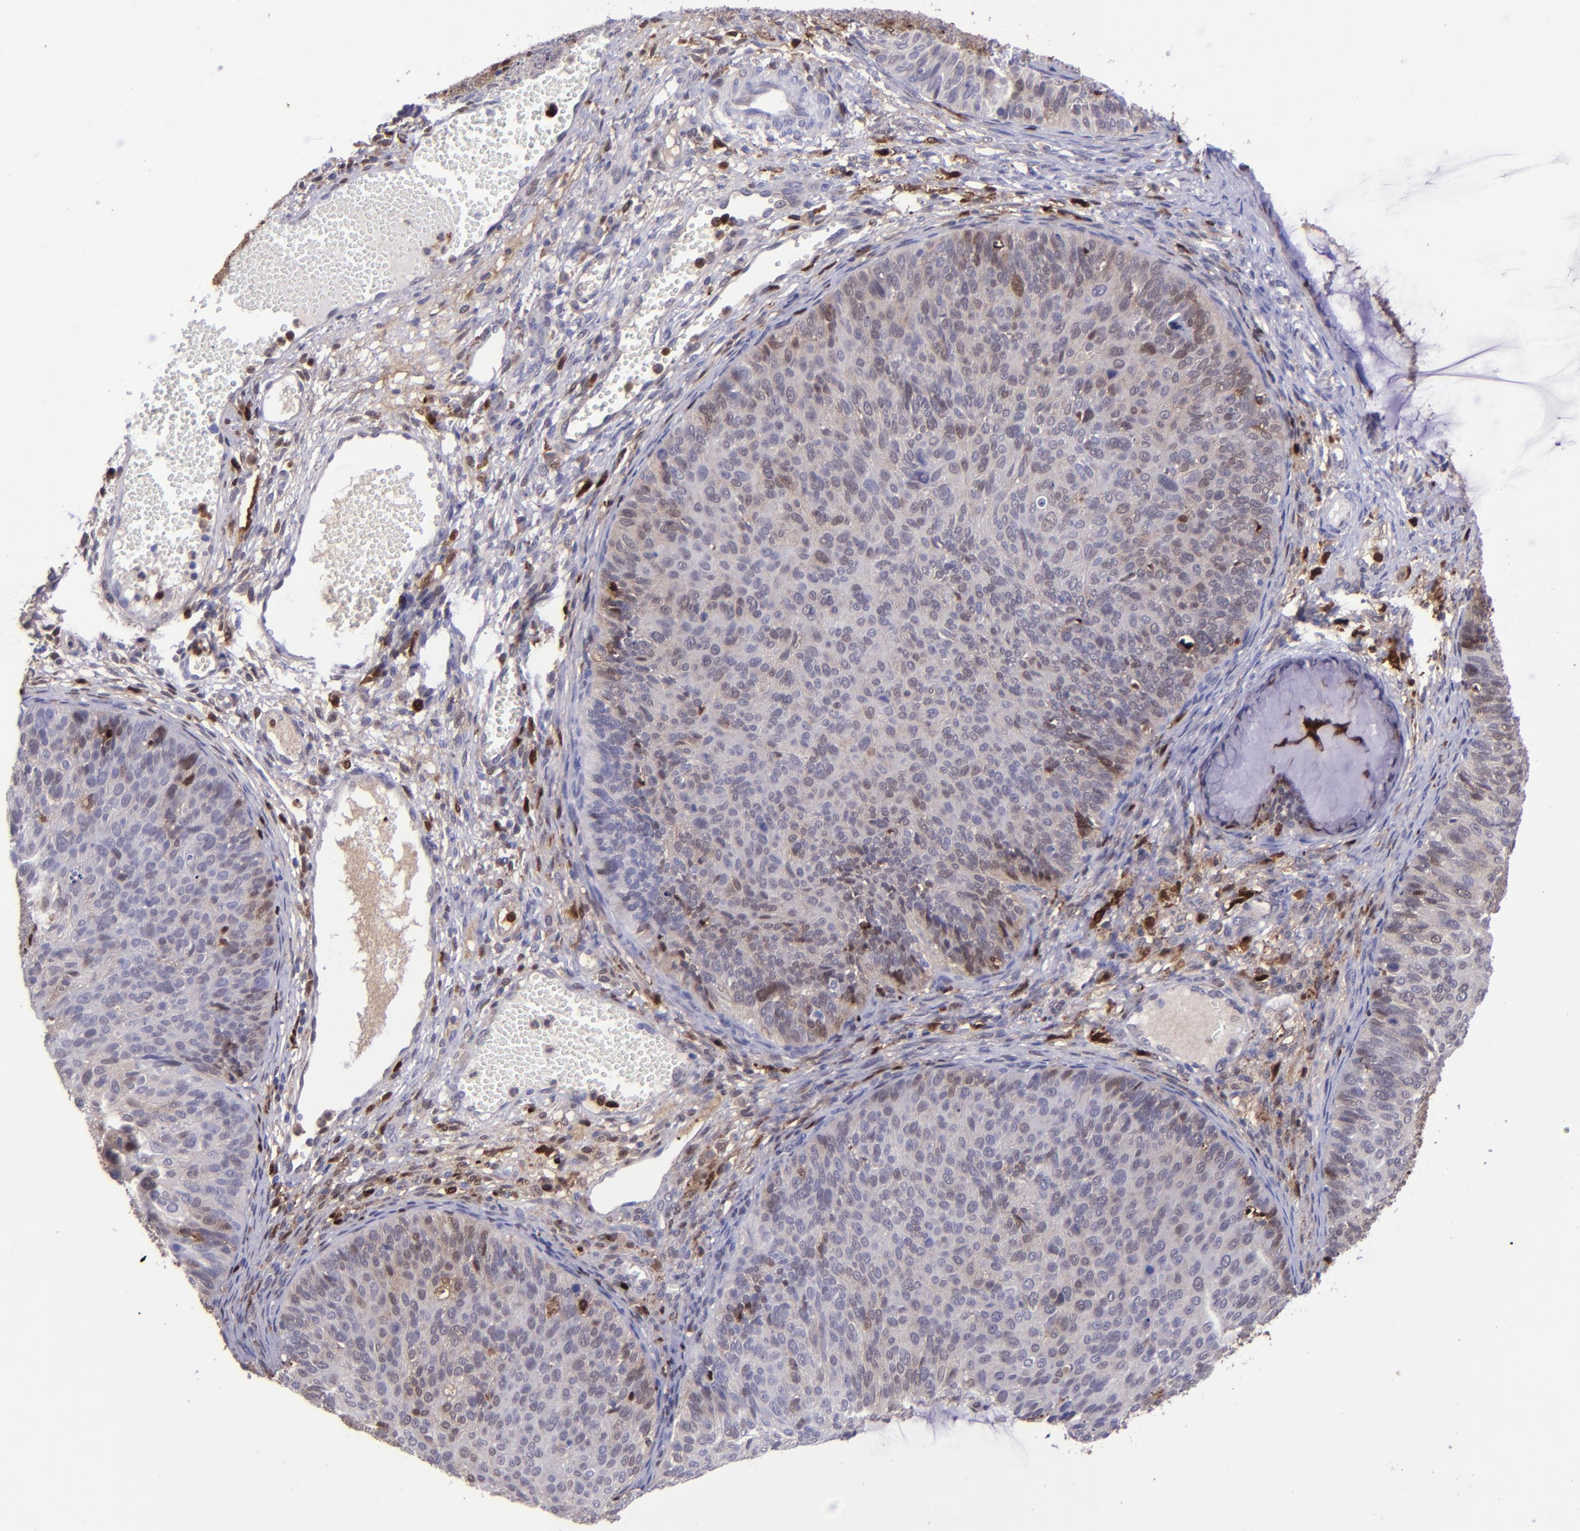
{"staining": {"intensity": "moderate", "quantity": "<25%", "location": "cytoplasmic/membranous,nuclear"}, "tissue": "cervical cancer", "cell_type": "Tumor cells", "image_type": "cancer", "snomed": [{"axis": "morphology", "description": "Squamous cell carcinoma, NOS"}, {"axis": "topography", "description": "Cervix"}], "caption": "This is an image of immunohistochemistry staining of cervical squamous cell carcinoma, which shows moderate expression in the cytoplasmic/membranous and nuclear of tumor cells.", "gene": "TYMP", "patient": {"sex": "female", "age": 36}}